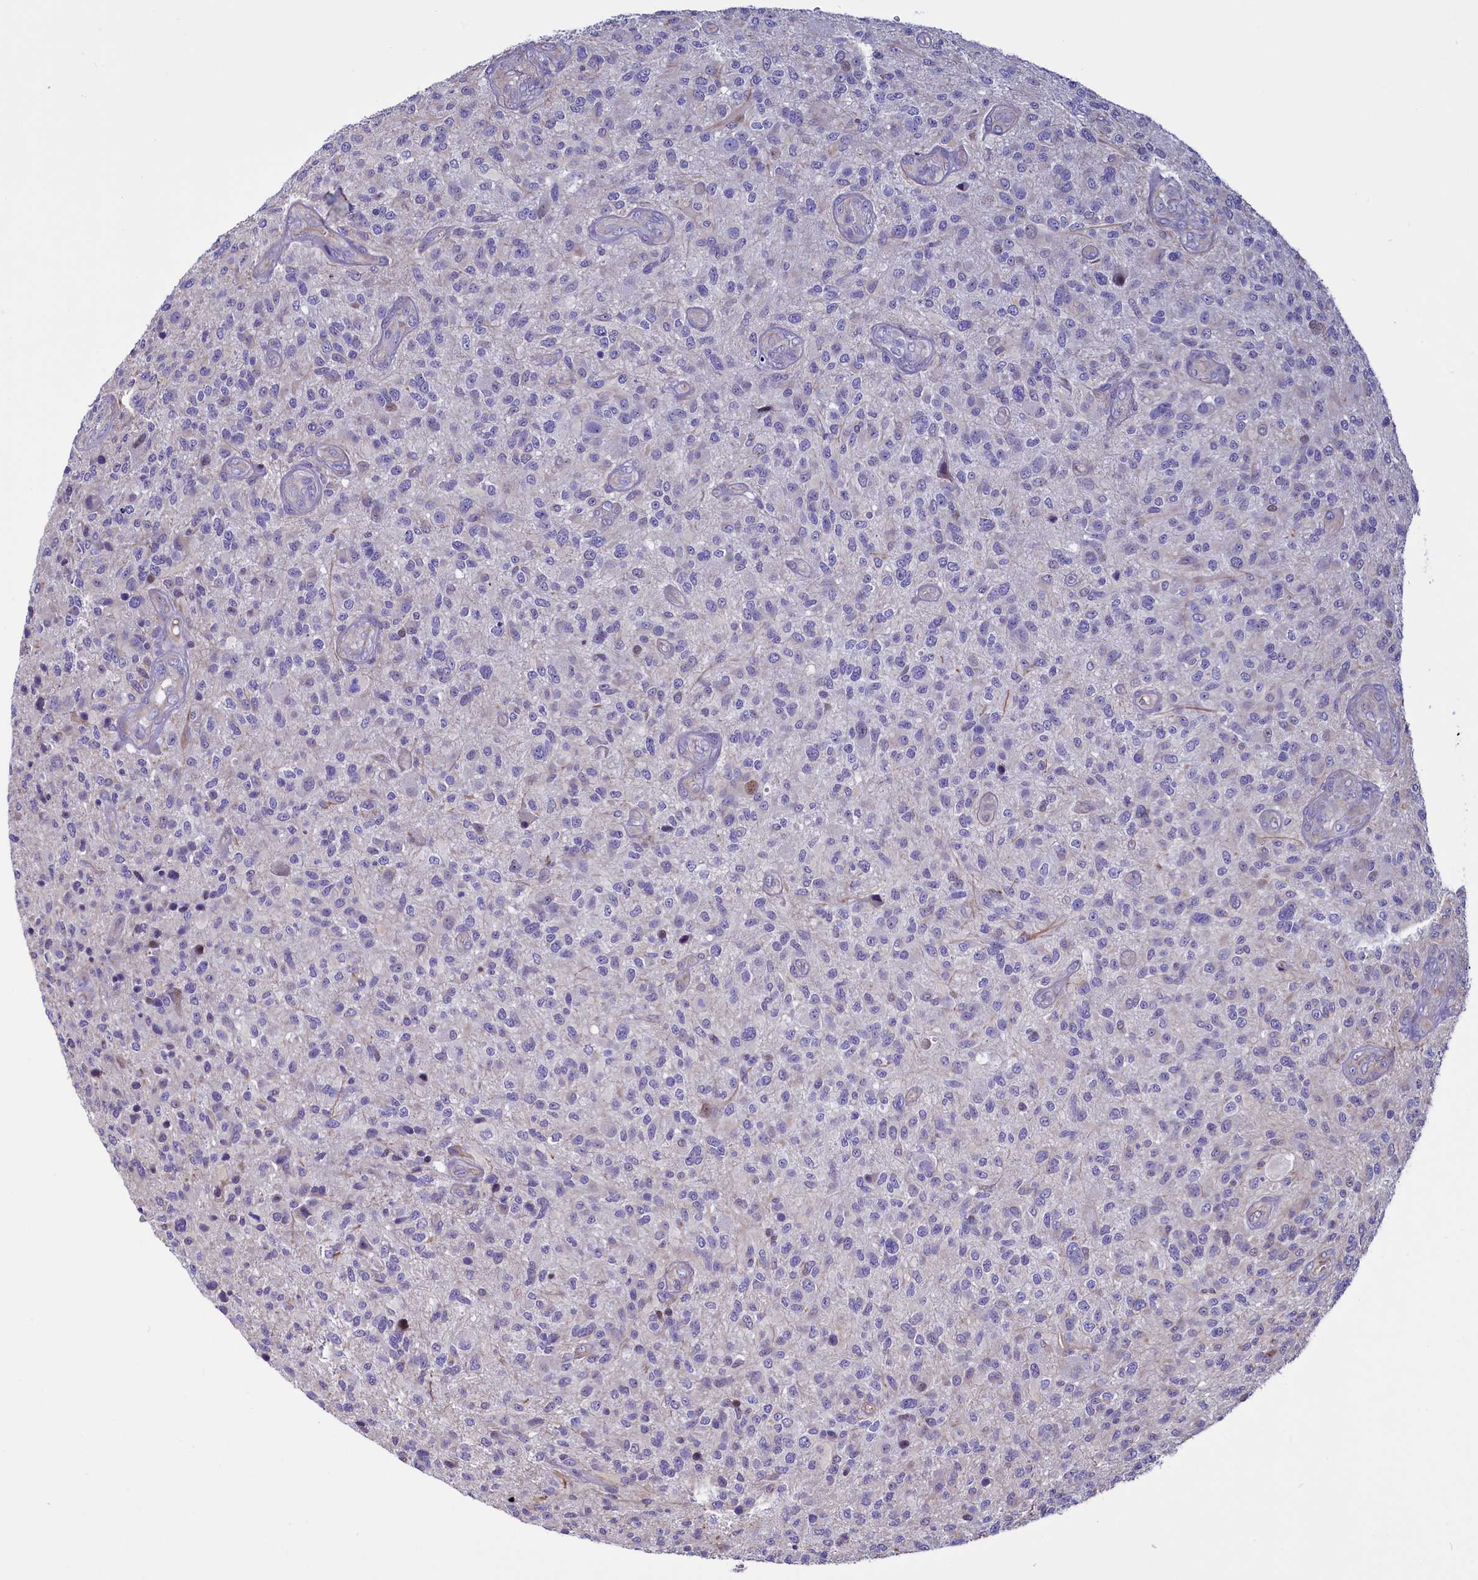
{"staining": {"intensity": "negative", "quantity": "none", "location": "none"}, "tissue": "glioma", "cell_type": "Tumor cells", "image_type": "cancer", "snomed": [{"axis": "morphology", "description": "Glioma, malignant, High grade"}, {"axis": "topography", "description": "Brain"}], "caption": "Immunohistochemistry micrograph of neoplastic tissue: human high-grade glioma (malignant) stained with DAB (3,3'-diaminobenzidine) exhibits no significant protein positivity in tumor cells.", "gene": "PDILT", "patient": {"sex": "male", "age": 47}}